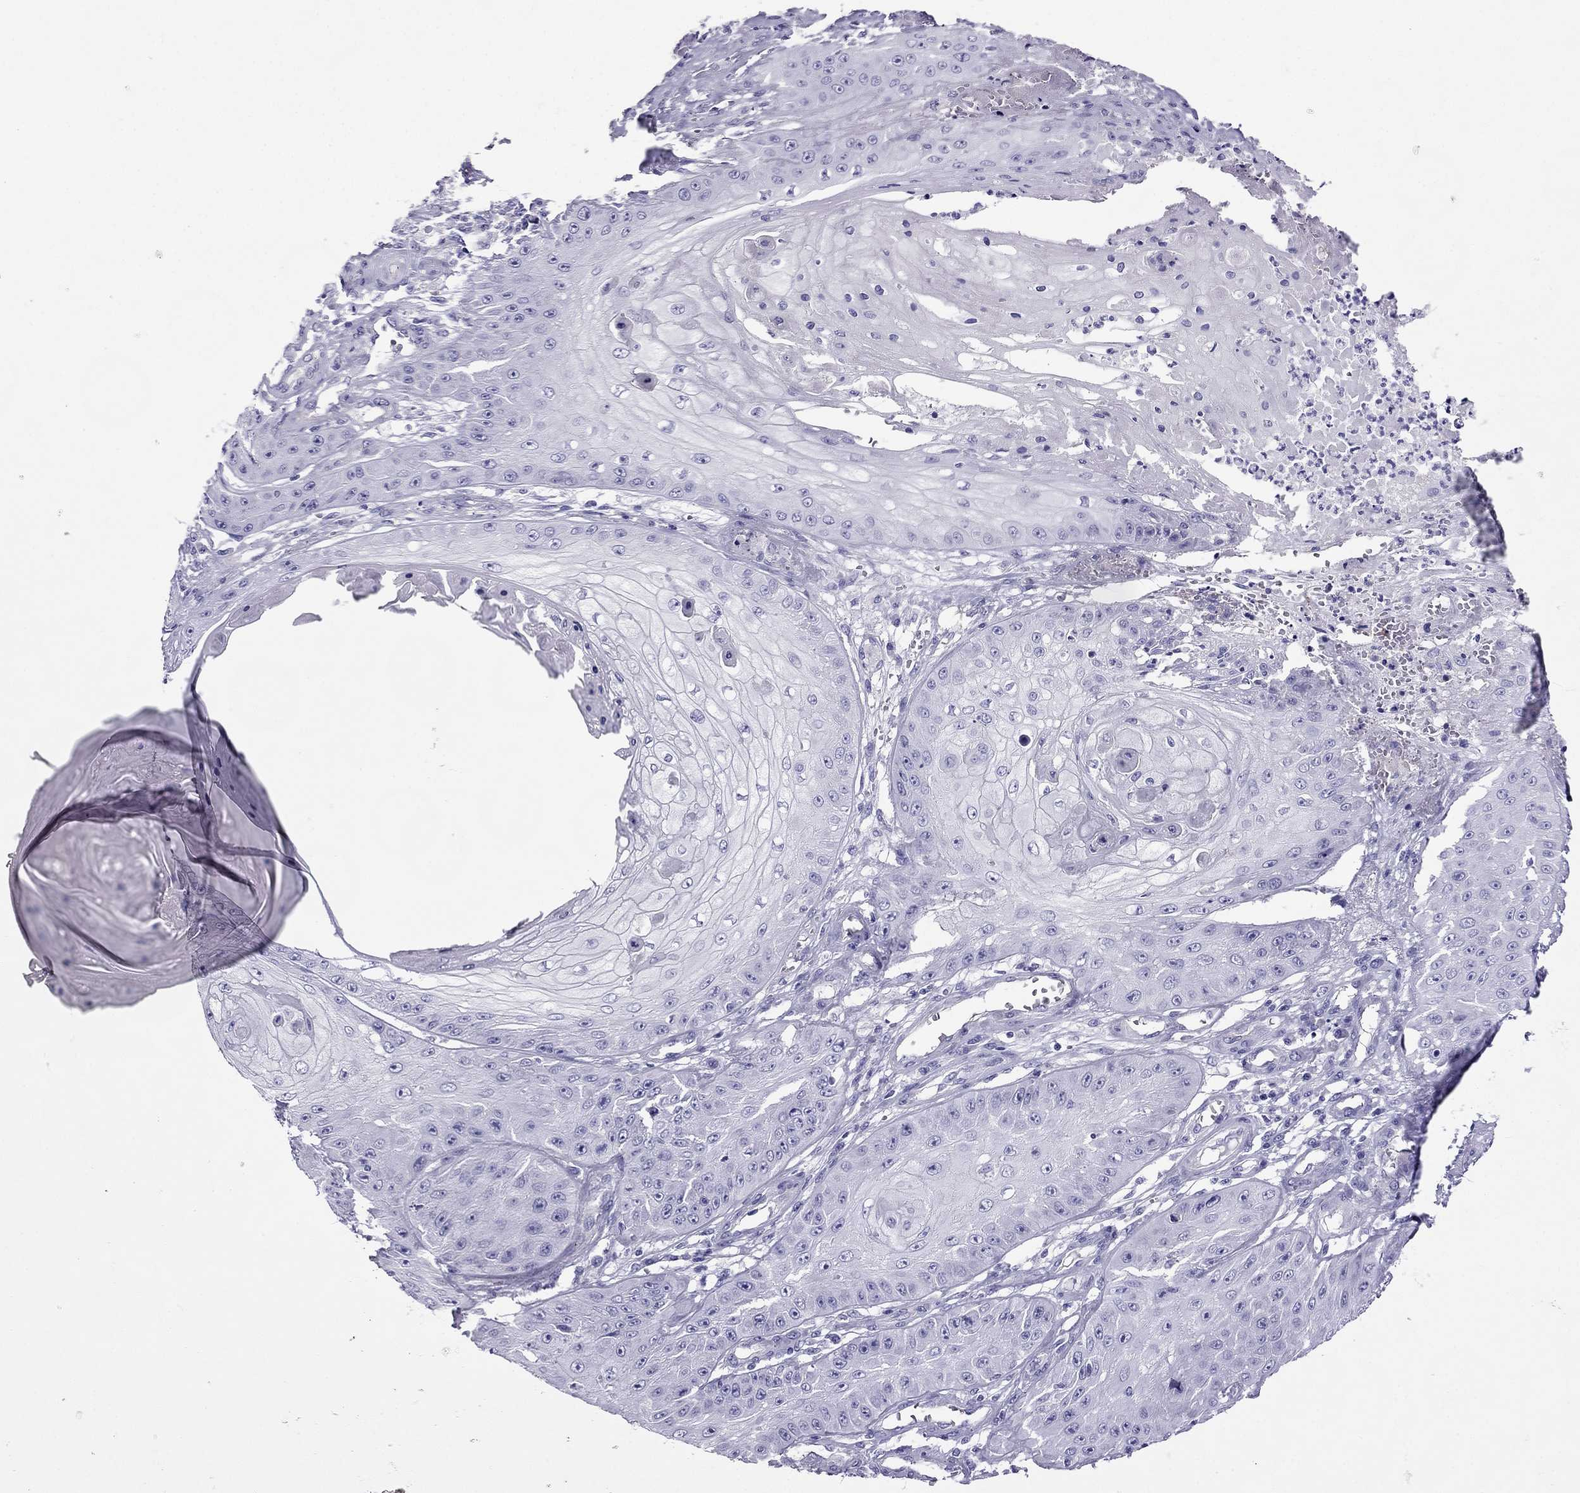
{"staining": {"intensity": "negative", "quantity": "none", "location": "none"}, "tissue": "skin cancer", "cell_type": "Tumor cells", "image_type": "cancer", "snomed": [{"axis": "morphology", "description": "Squamous cell carcinoma, NOS"}, {"axis": "topography", "description": "Skin"}], "caption": "Protein analysis of skin cancer exhibits no significant positivity in tumor cells.", "gene": "MYL11", "patient": {"sex": "male", "age": 70}}